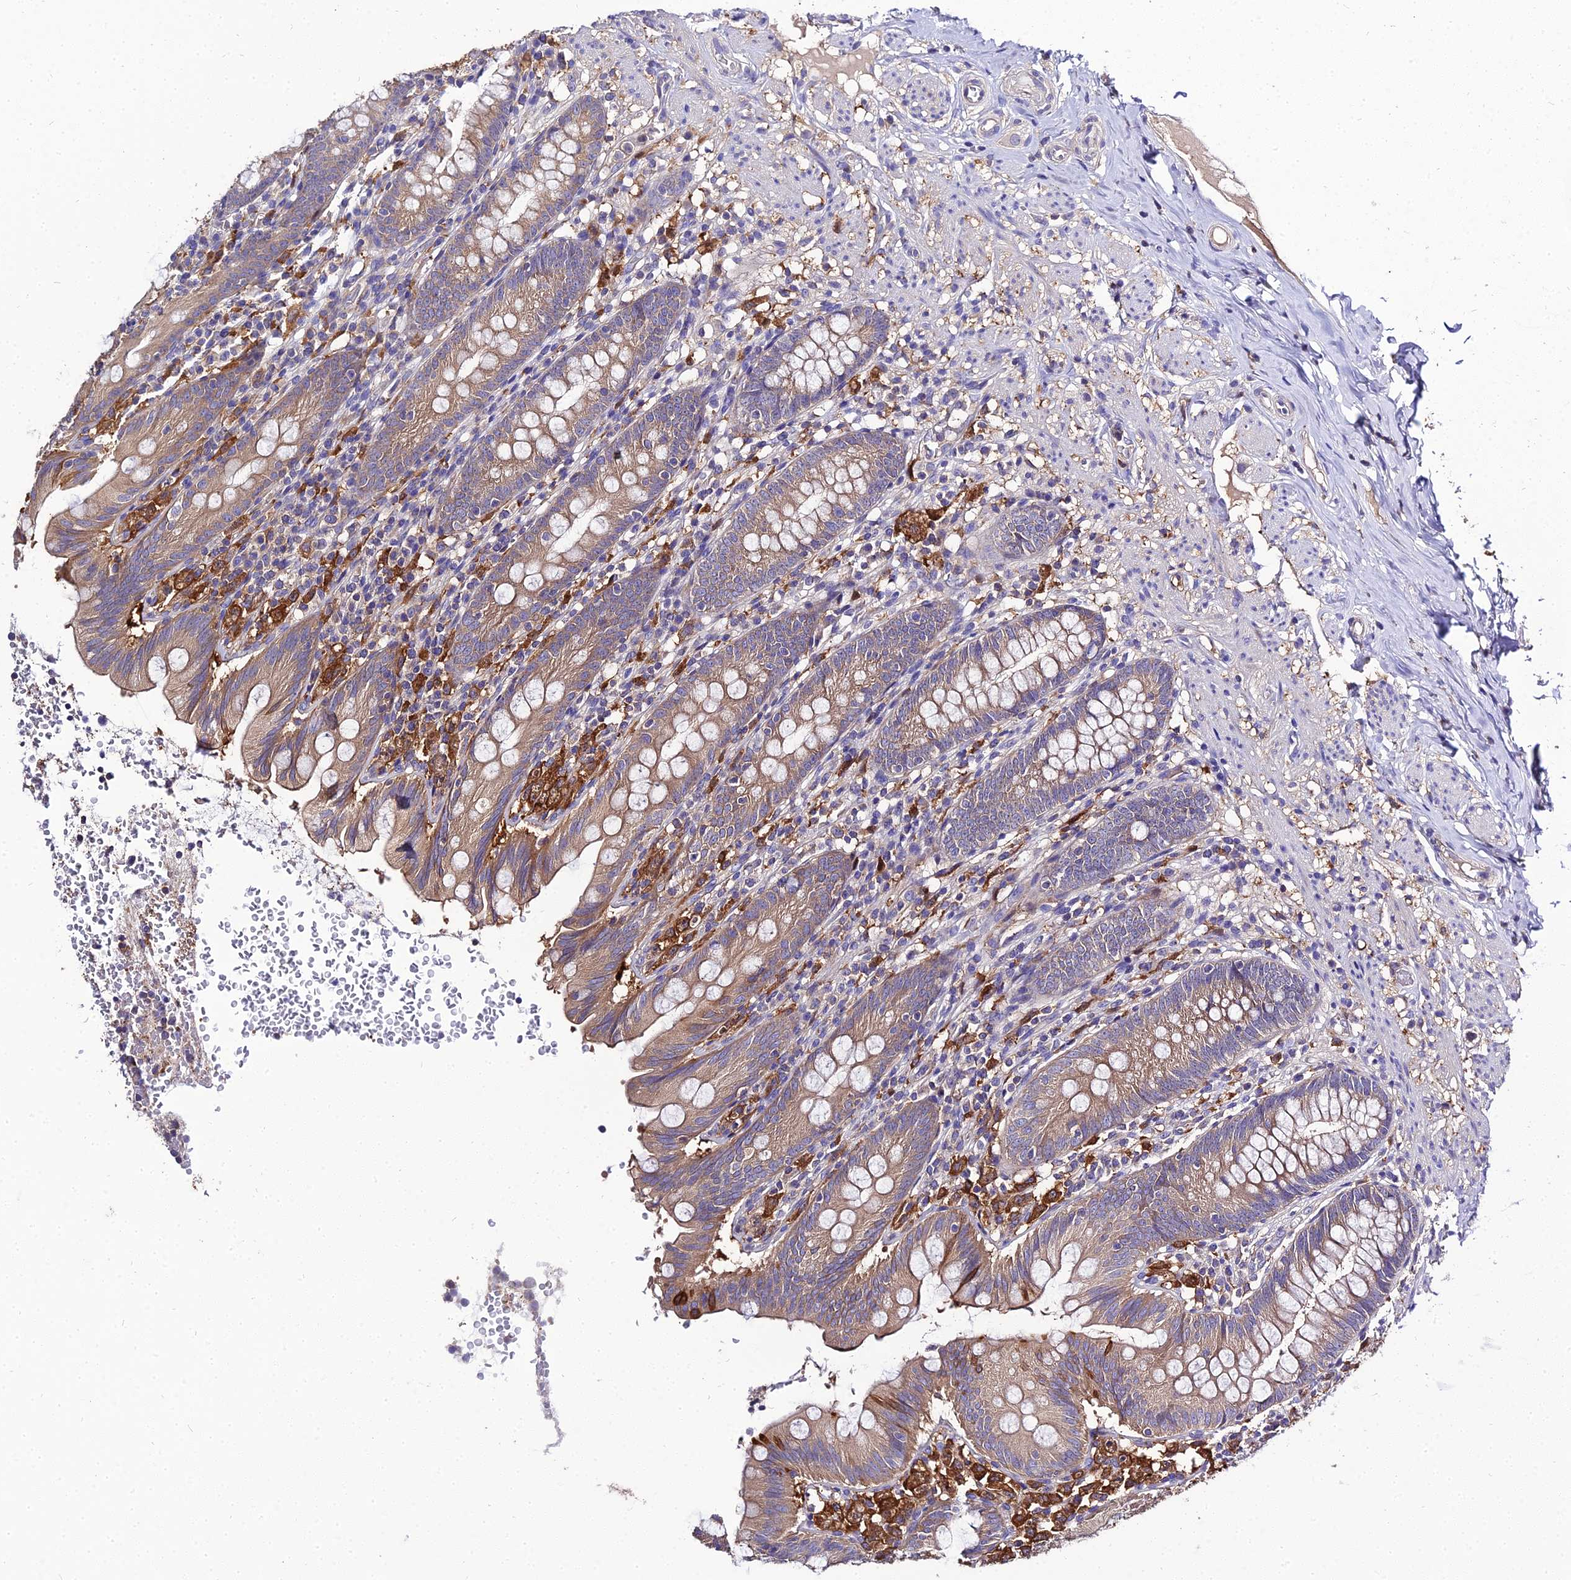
{"staining": {"intensity": "moderate", "quantity": "25%-75%", "location": "cytoplasmic/membranous"}, "tissue": "appendix", "cell_type": "Glandular cells", "image_type": "normal", "snomed": [{"axis": "morphology", "description": "Normal tissue, NOS"}, {"axis": "topography", "description": "Appendix"}], "caption": "Appendix stained for a protein (brown) demonstrates moderate cytoplasmic/membranous positive staining in about 25%-75% of glandular cells.", "gene": "C2orf69", "patient": {"sex": "male", "age": 55}}